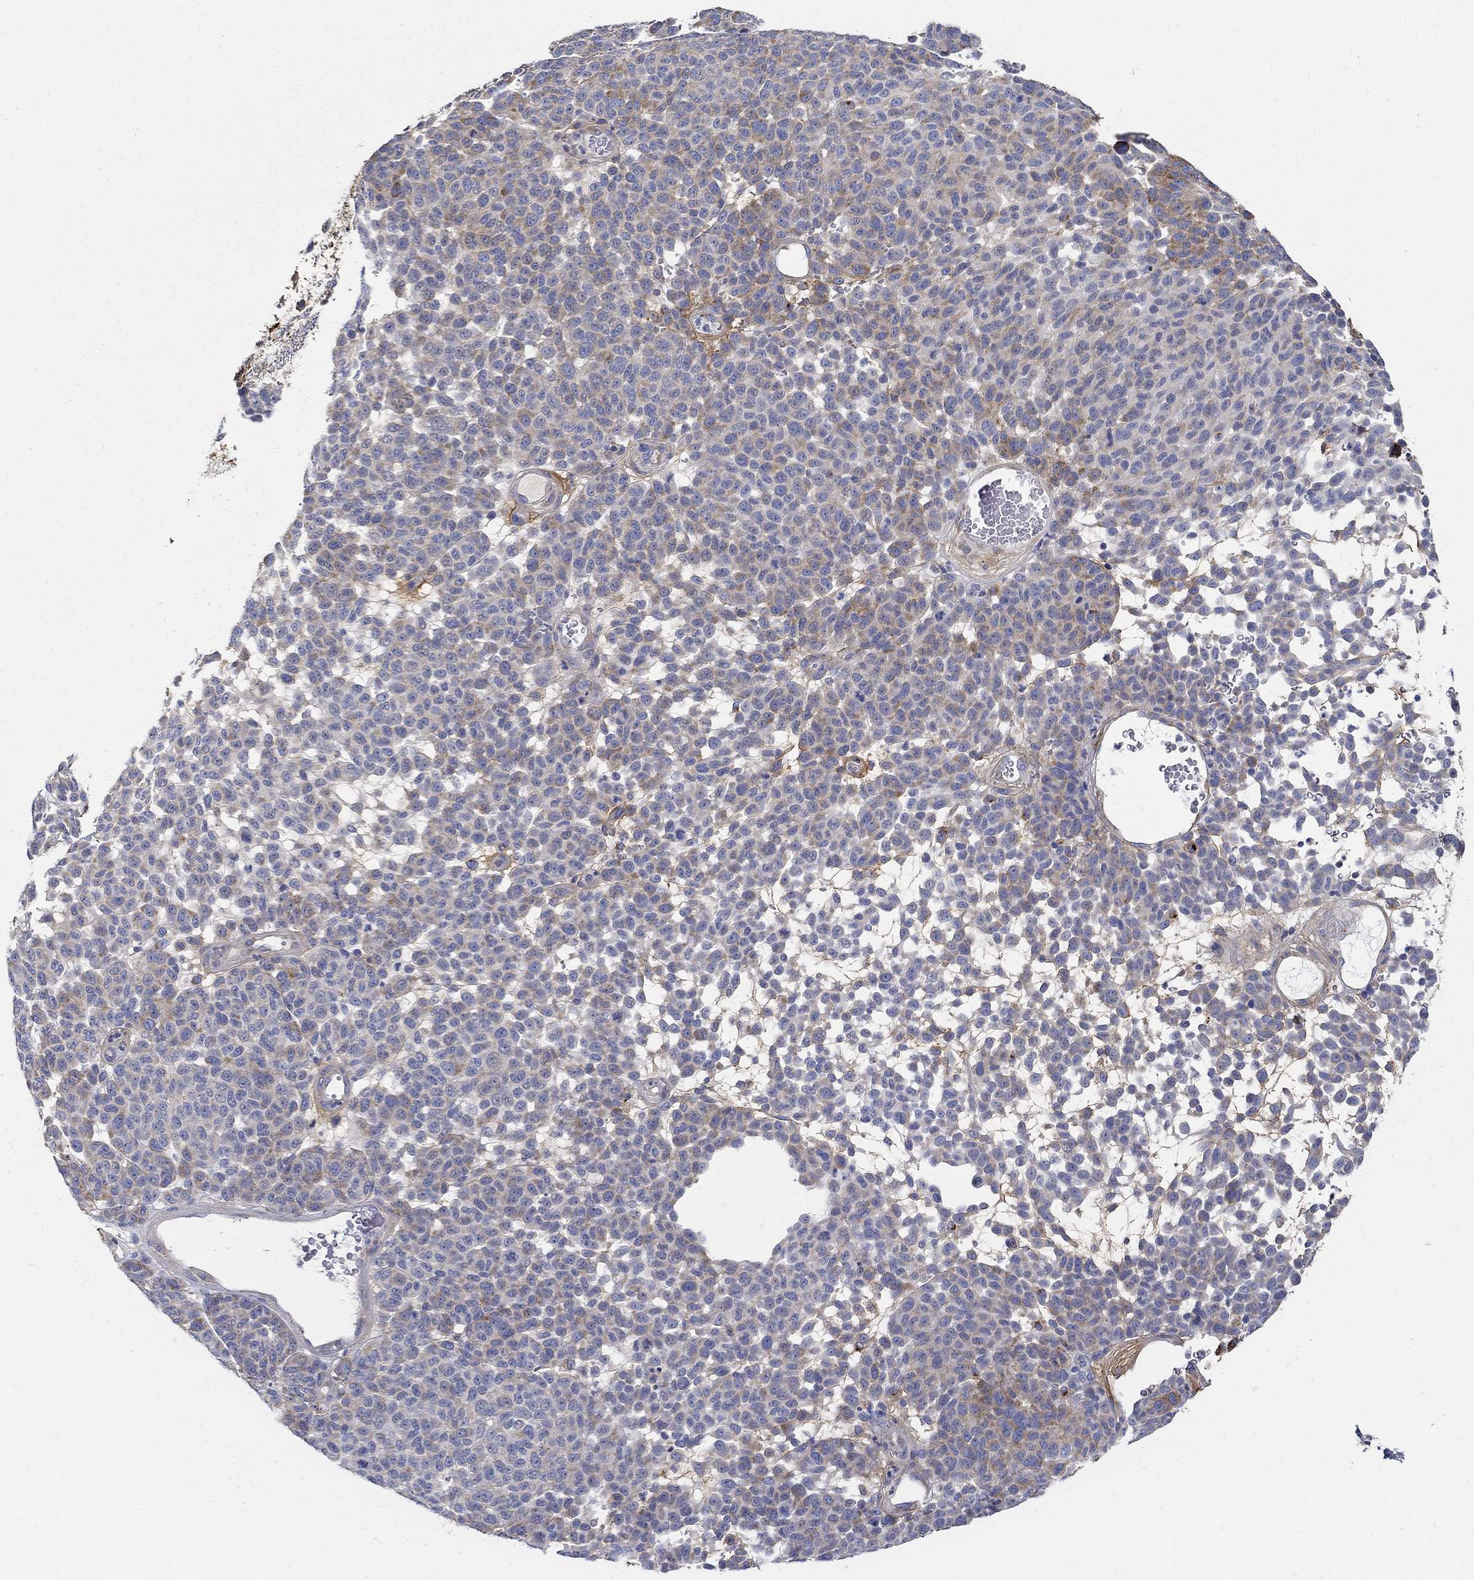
{"staining": {"intensity": "strong", "quantity": "<25%", "location": "cytoplasmic/membranous"}, "tissue": "melanoma", "cell_type": "Tumor cells", "image_type": "cancer", "snomed": [{"axis": "morphology", "description": "Malignant melanoma, NOS"}, {"axis": "topography", "description": "Skin"}], "caption": "A medium amount of strong cytoplasmic/membranous positivity is identified in about <25% of tumor cells in malignant melanoma tissue.", "gene": "TGFBI", "patient": {"sex": "male", "age": 59}}